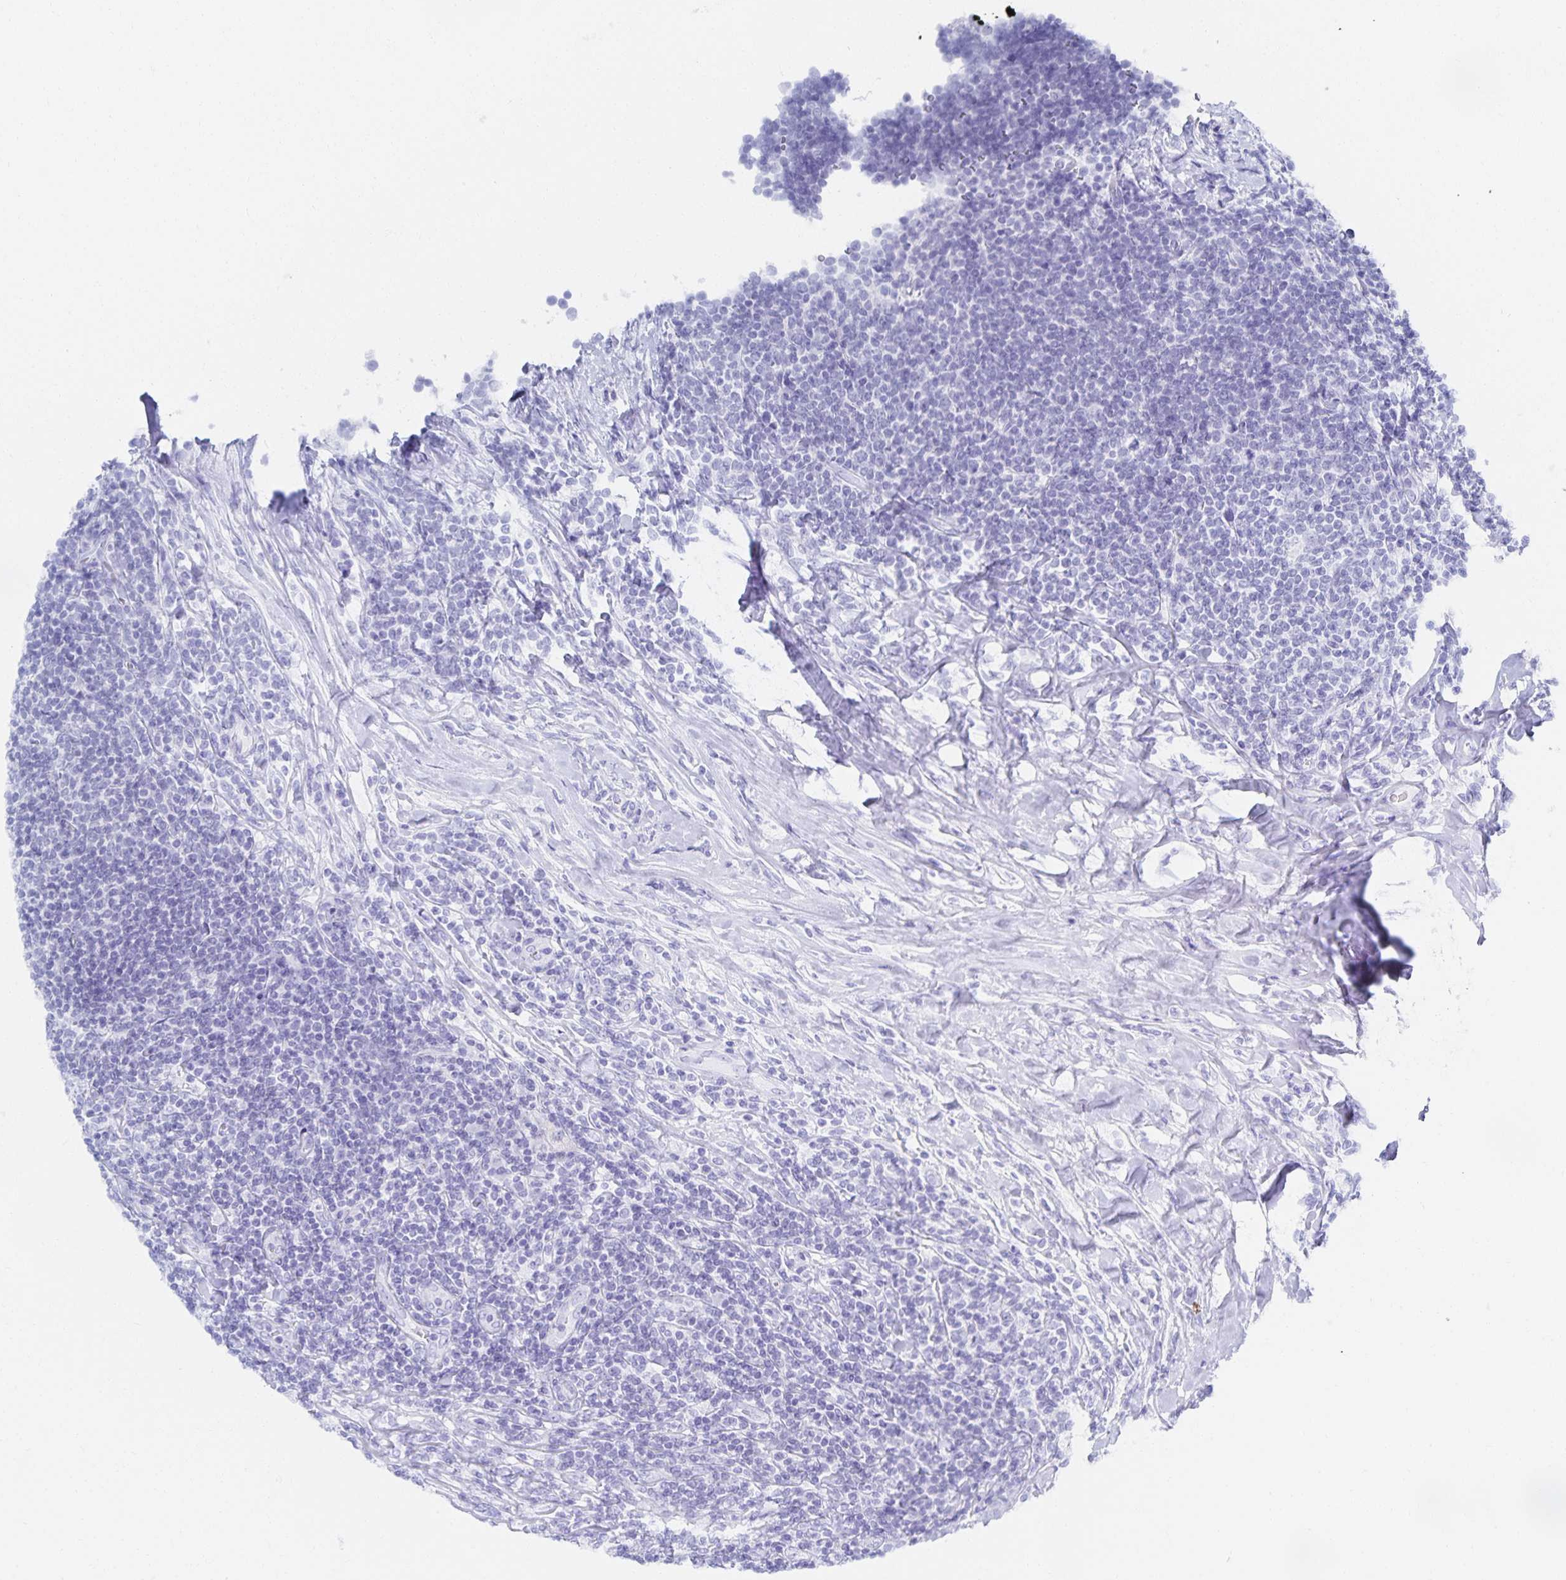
{"staining": {"intensity": "negative", "quantity": "none", "location": "none"}, "tissue": "lymphoma", "cell_type": "Tumor cells", "image_type": "cancer", "snomed": [{"axis": "morphology", "description": "Malignant lymphoma, non-Hodgkin's type, Low grade"}, {"axis": "topography", "description": "Lymph node"}], "caption": "This is an IHC image of human malignant lymphoma, non-Hodgkin's type (low-grade). There is no expression in tumor cells.", "gene": "SNTN", "patient": {"sex": "male", "age": 52}}